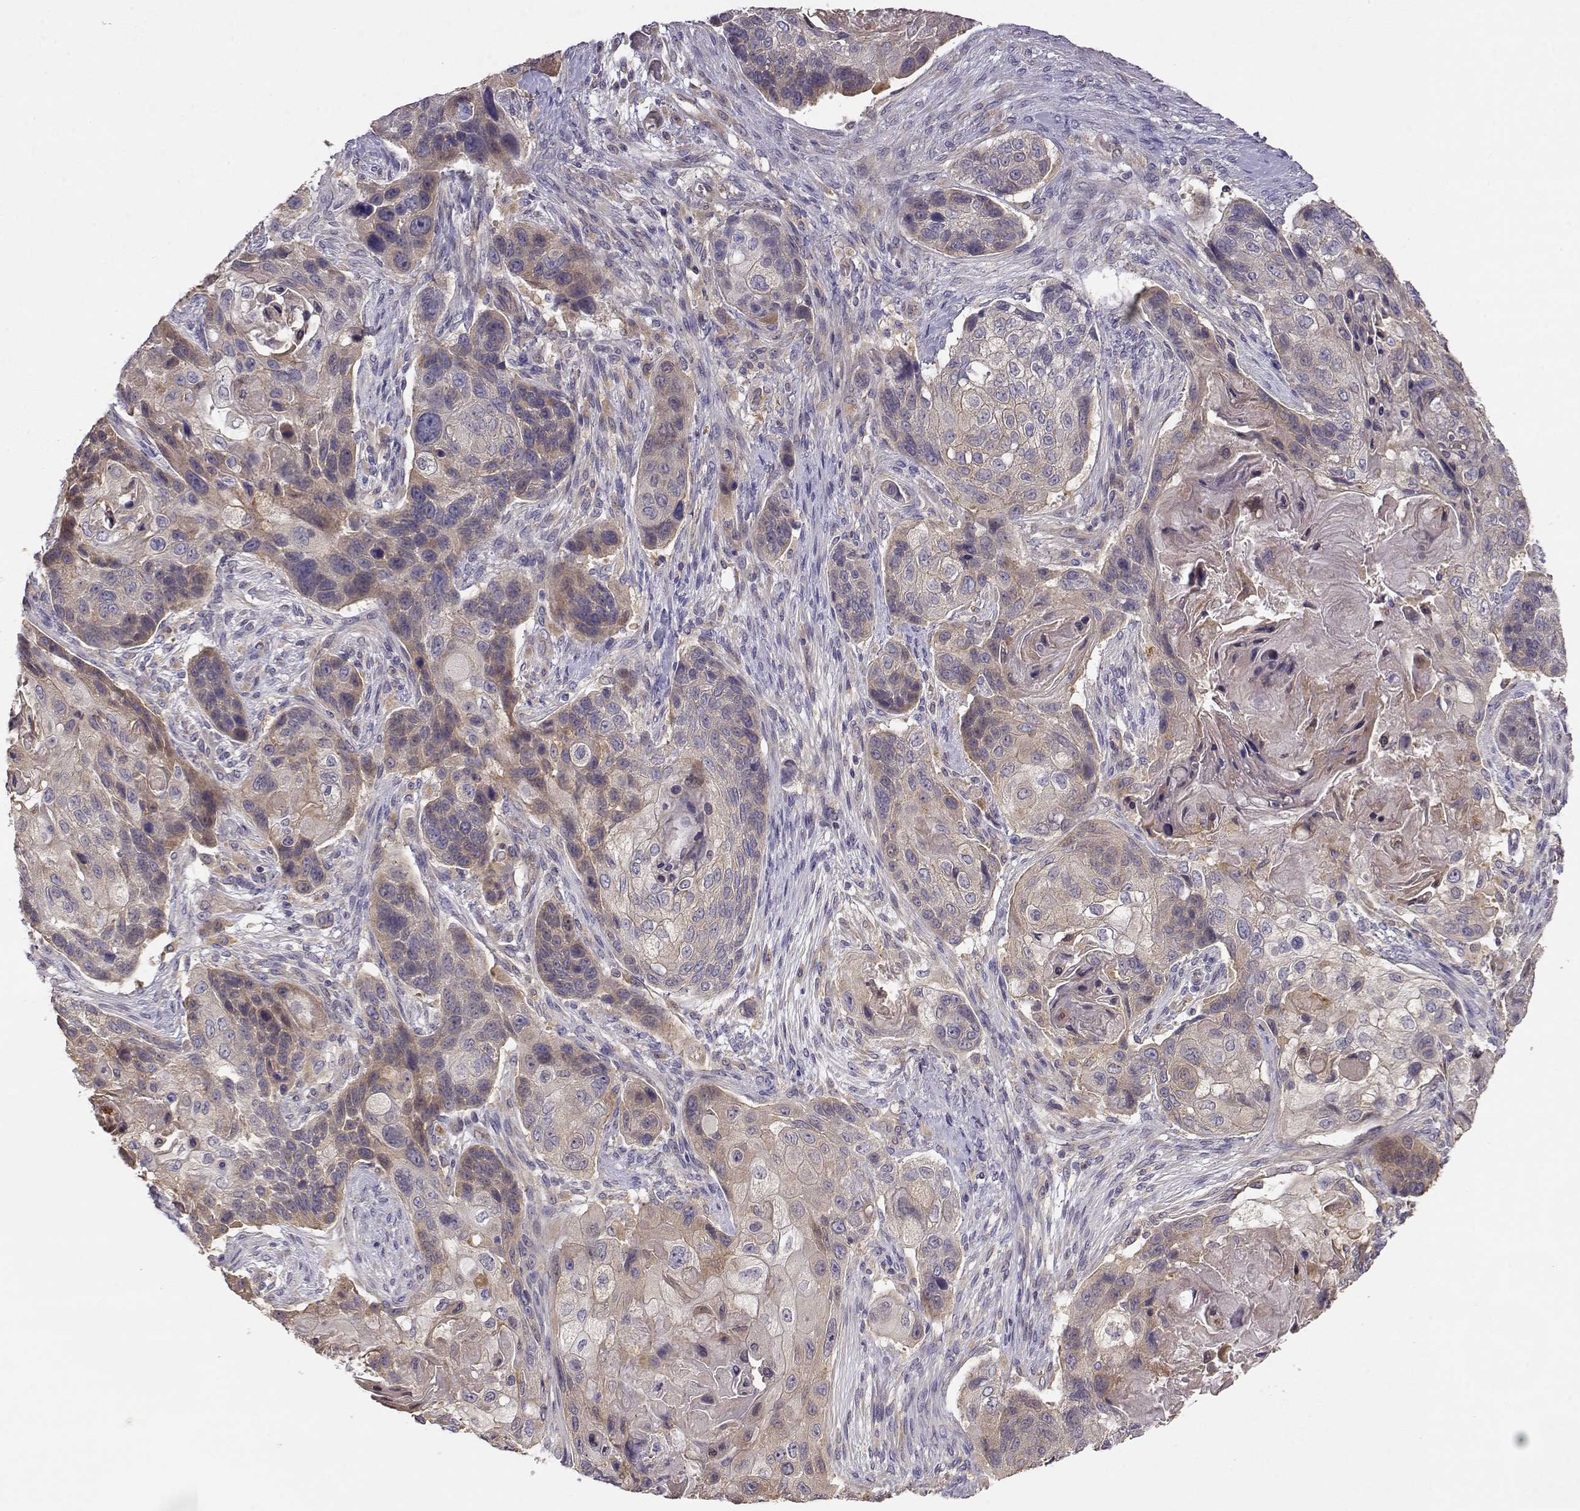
{"staining": {"intensity": "weak", "quantity": "25%-75%", "location": "cytoplasmic/membranous"}, "tissue": "lung cancer", "cell_type": "Tumor cells", "image_type": "cancer", "snomed": [{"axis": "morphology", "description": "Squamous cell carcinoma, NOS"}, {"axis": "topography", "description": "Lung"}], "caption": "There is low levels of weak cytoplasmic/membranous expression in tumor cells of lung cancer (squamous cell carcinoma), as demonstrated by immunohistochemical staining (brown color).", "gene": "CRIM1", "patient": {"sex": "male", "age": 69}}